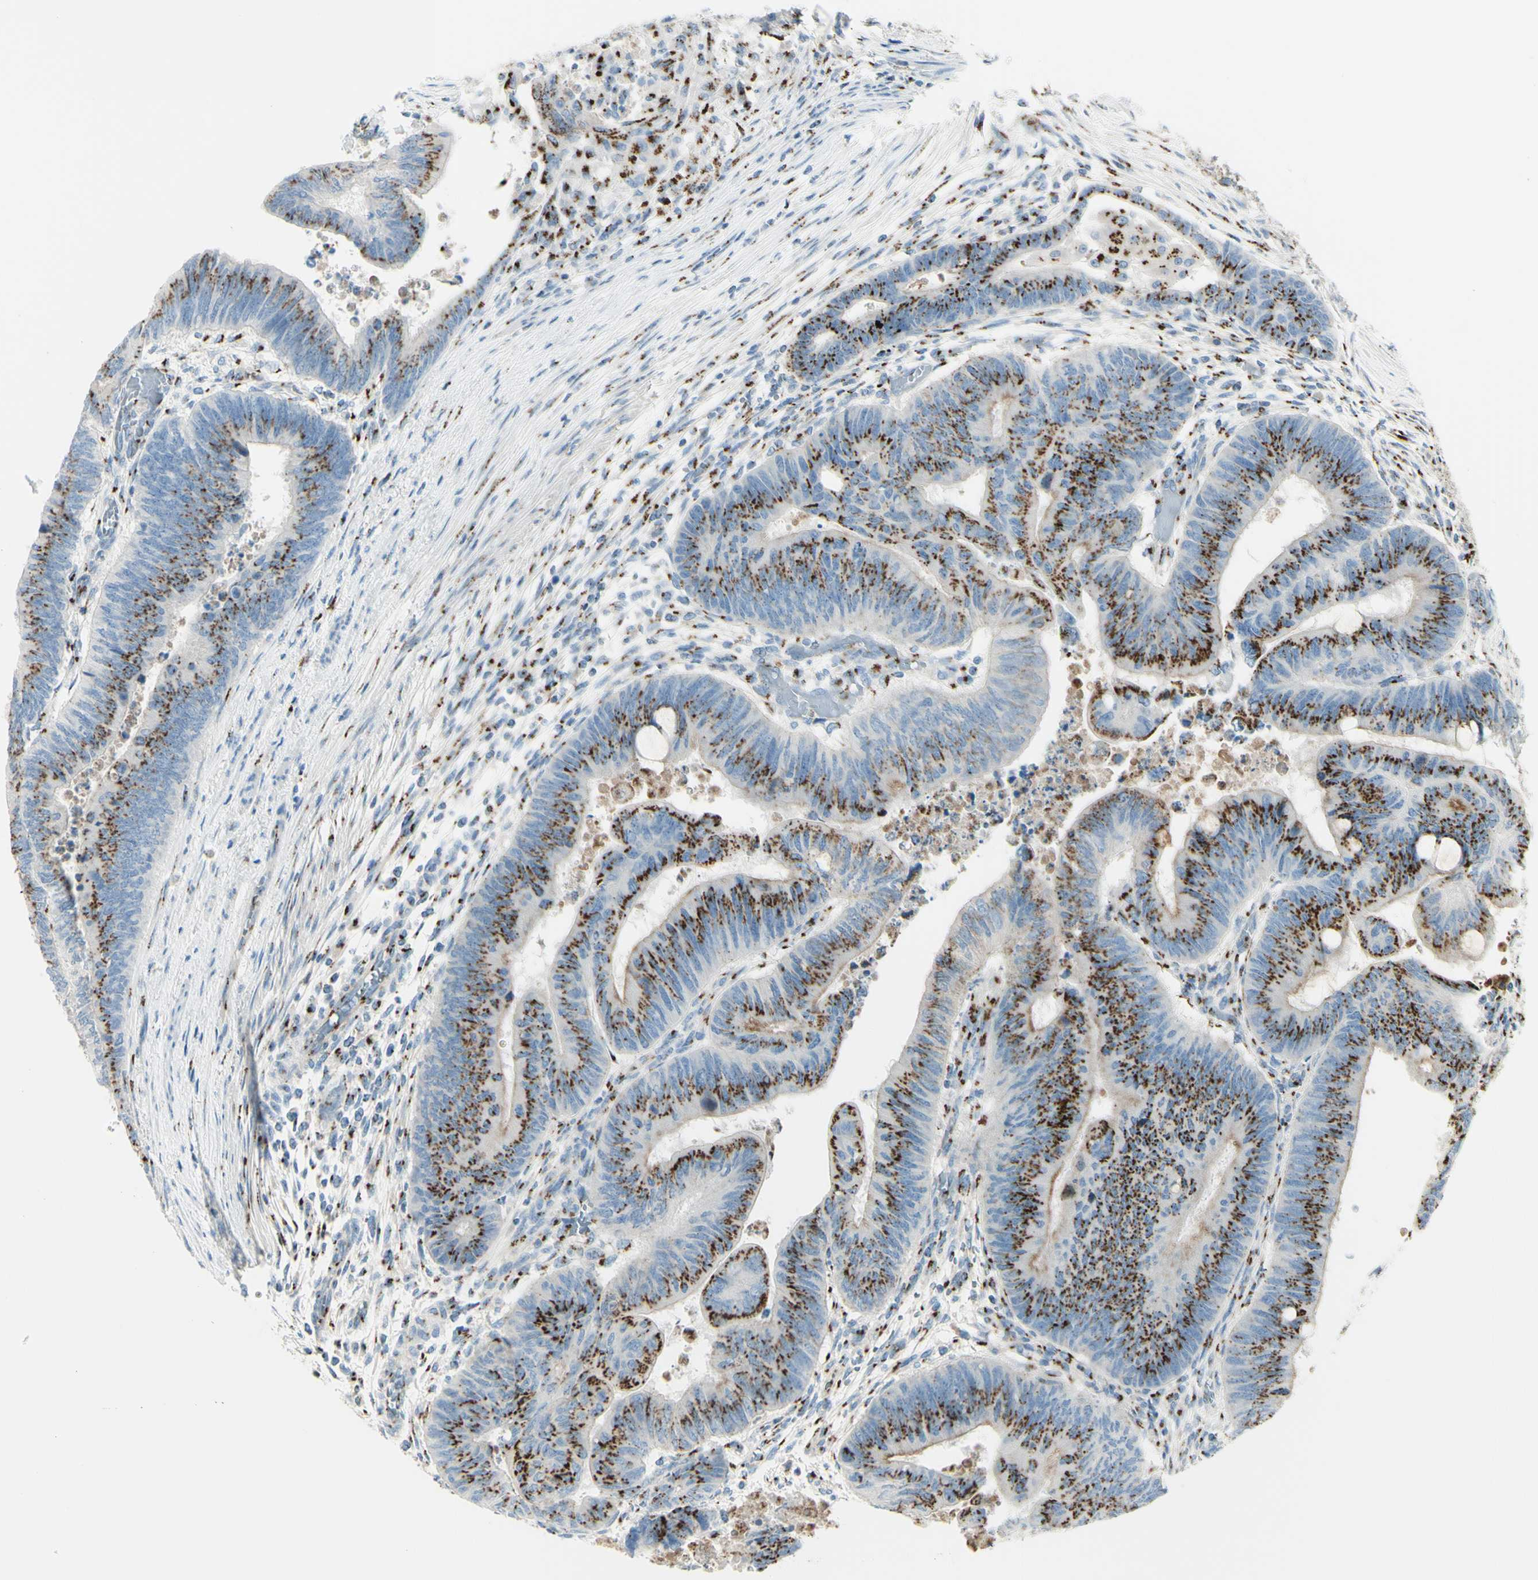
{"staining": {"intensity": "strong", "quantity": ">75%", "location": "cytoplasmic/membranous"}, "tissue": "colorectal cancer", "cell_type": "Tumor cells", "image_type": "cancer", "snomed": [{"axis": "morphology", "description": "Normal tissue, NOS"}, {"axis": "morphology", "description": "Adenocarcinoma, NOS"}, {"axis": "topography", "description": "Rectum"}, {"axis": "topography", "description": "Peripheral nerve tissue"}], "caption": "Protein staining demonstrates strong cytoplasmic/membranous expression in approximately >75% of tumor cells in adenocarcinoma (colorectal). (Brightfield microscopy of DAB IHC at high magnification).", "gene": "B4GALT1", "patient": {"sex": "male", "age": 92}}